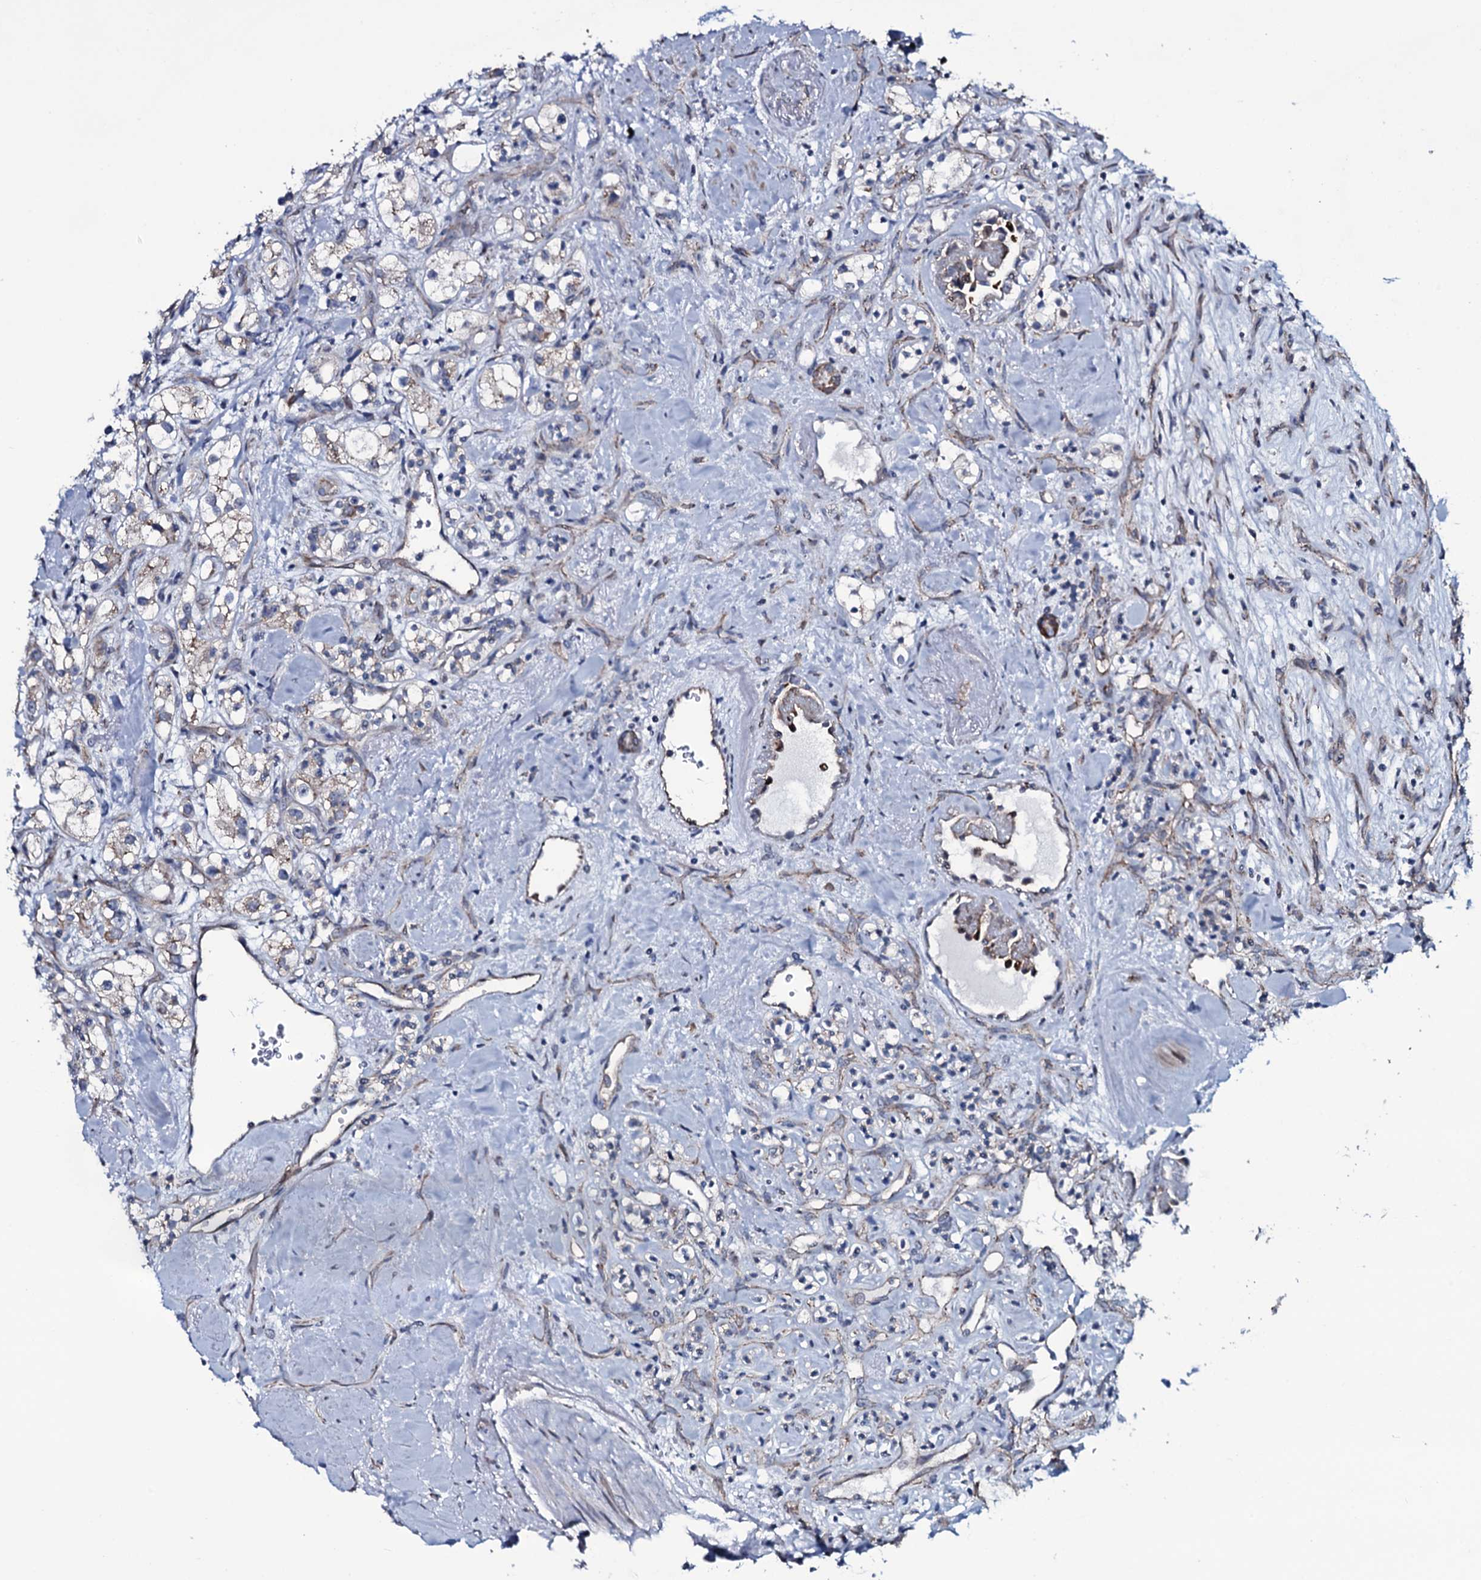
{"staining": {"intensity": "weak", "quantity": "<25%", "location": "cytoplasmic/membranous"}, "tissue": "renal cancer", "cell_type": "Tumor cells", "image_type": "cancer", "snomed": [{"axis": "morphology", "description": "Adenocarcinoma, NOS"}, {"axis": "topography", "description": "Kidney"}], "caption": "IHC of renal cancer (adenocarcinoma) displays no expression in tumor cells.", "gene": "WIPF3", "patient": {"sex": "male", "age": 77}}